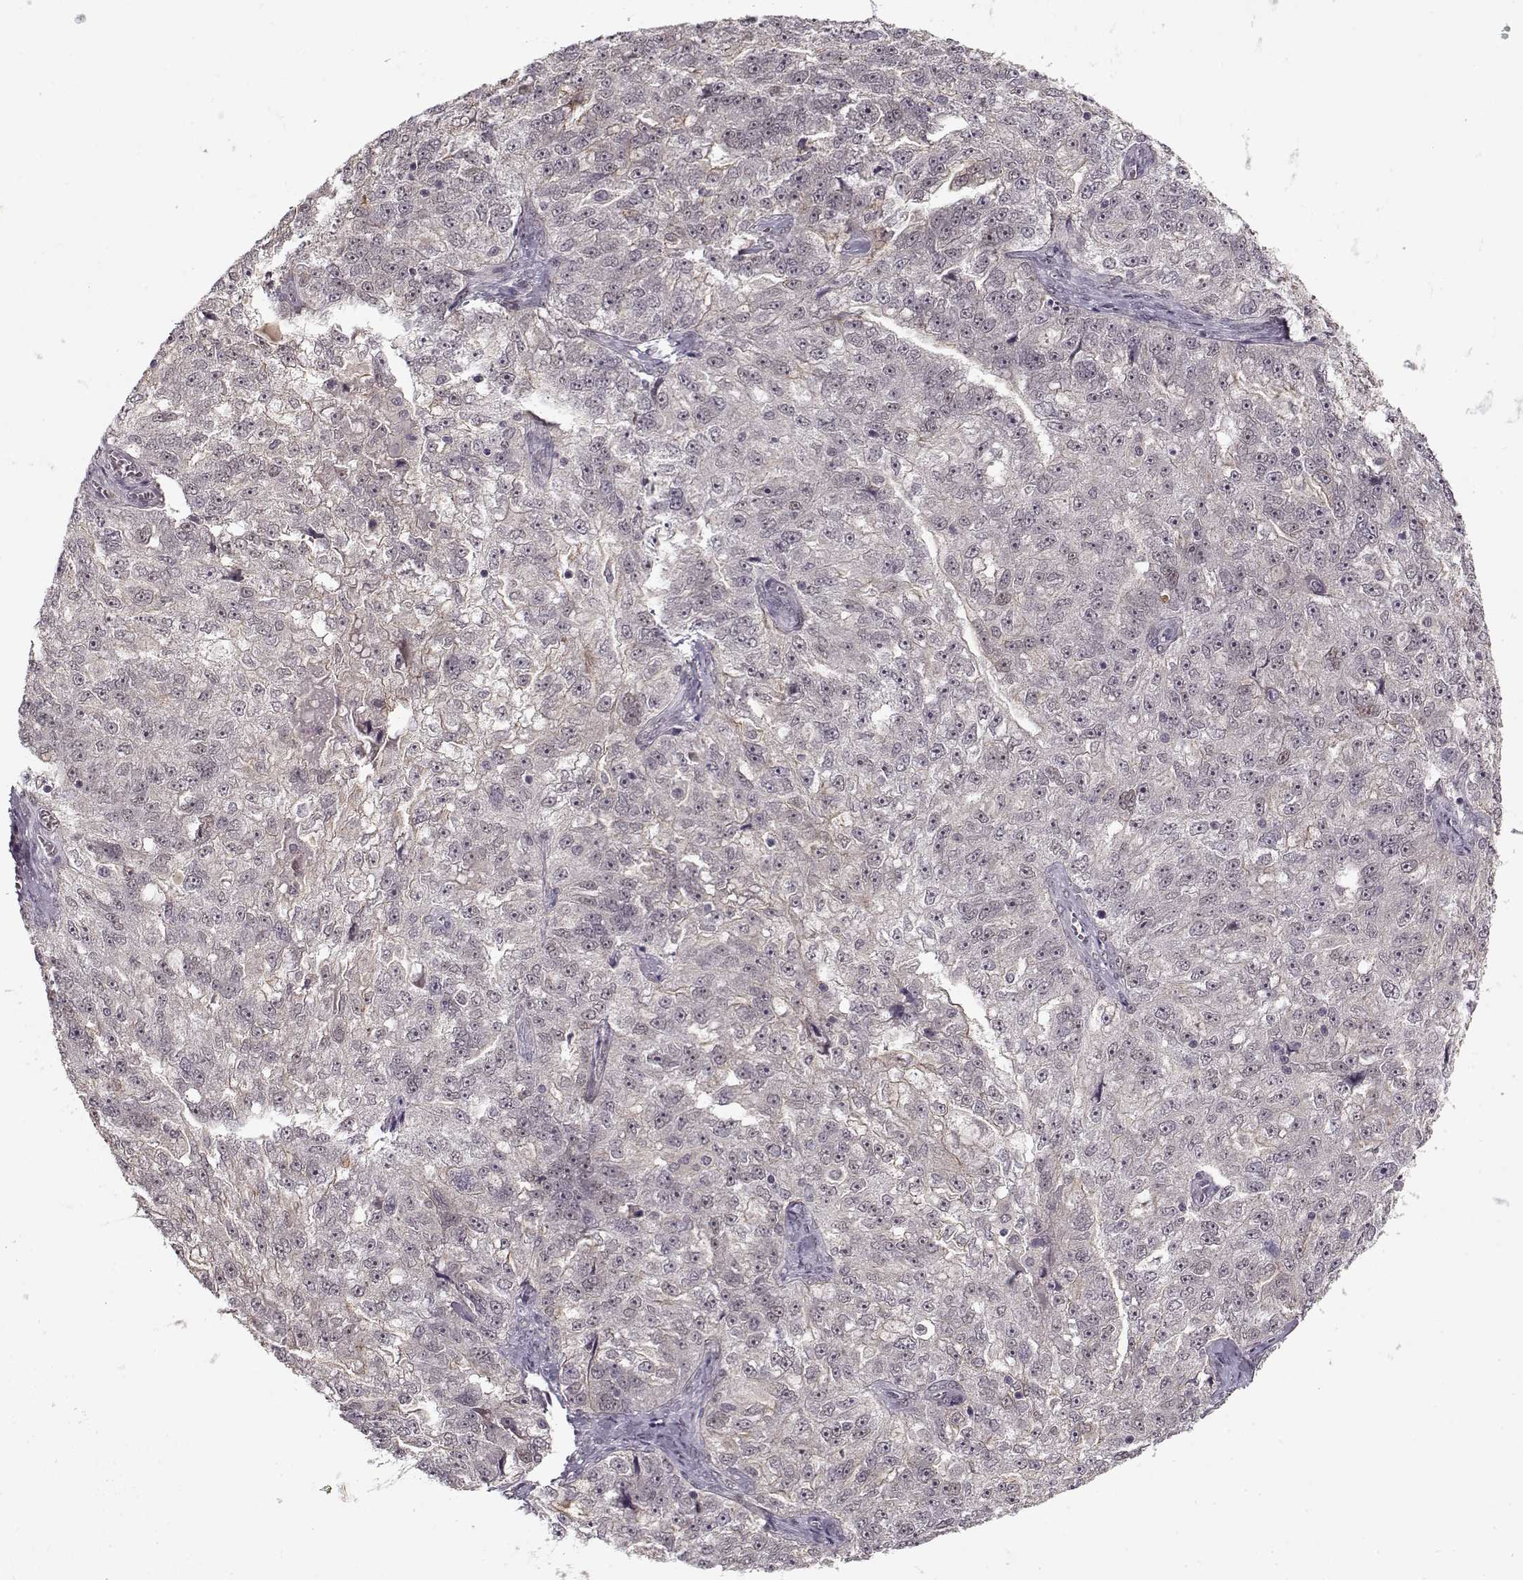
{"staining": {"intensity": "moderate", "quantity": "<25%", "location": "cytoplasmic/membranous"}, "tissue": "ovarian cancer", "cell_type": "Tumor cells", "image_type": "cancer", "snomed": [{"axis": "morphology", "description": "Cystadenocarcinoma, serous, NOS"}, {"axis": "topography", "description": "Ovary"}], "caption": "DAB (3,3'-diaminobenzidine) immunohistochemical staining of ovarian cancer shows moderate cytoplasmic/membranous protein staining in approximately <25% of tumor cells.", "gene": "DENND4B", "patient": {"sex": "female", "age": 51}}